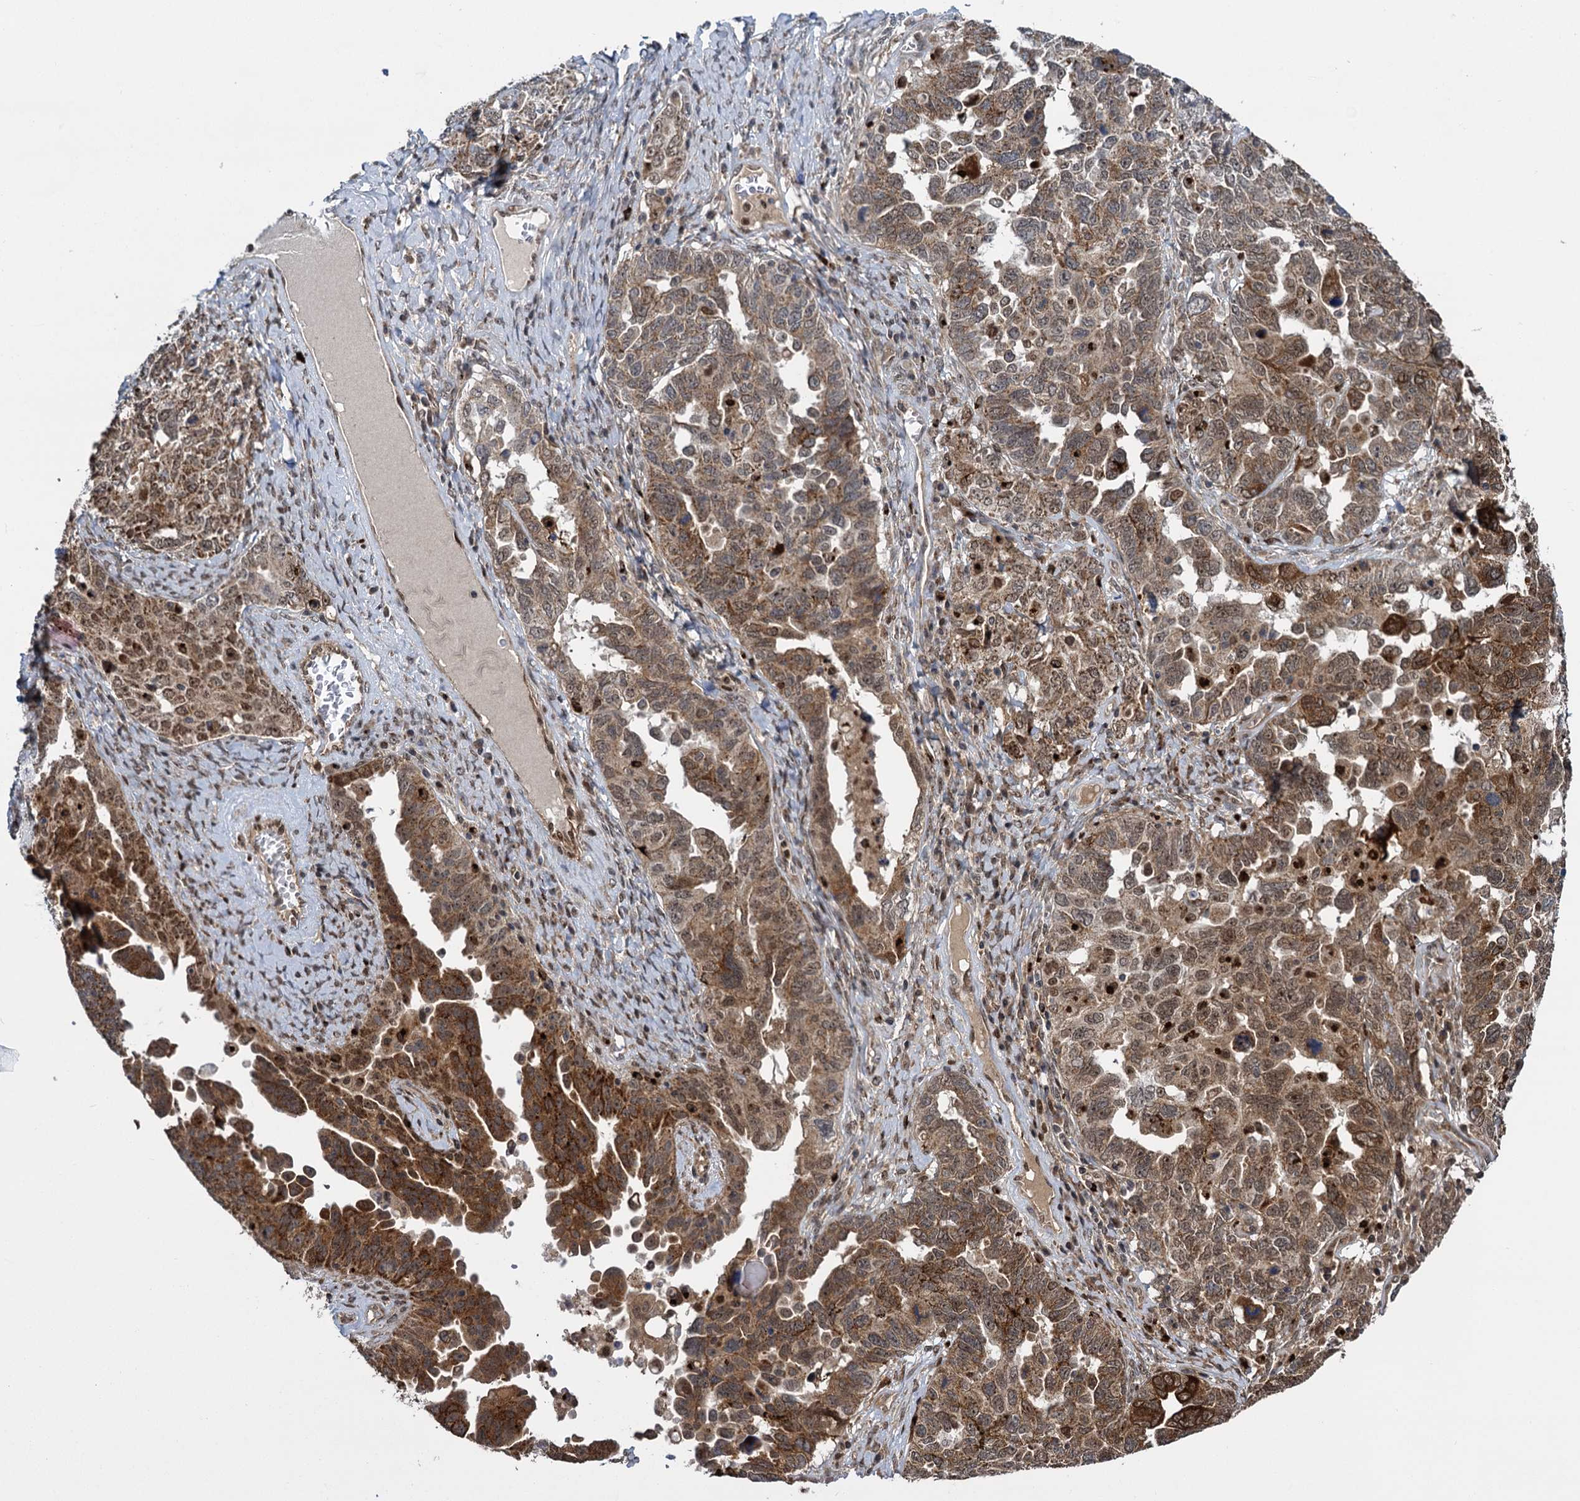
{"staining": {"intensity": "moderate", "quantity": ">75%", "location": "cytoplasmic/membranous,nuclear"}, "tissue": "ovarian cancer", "cell_type": "Tumor cells", "image_type": "cancer", "snomed": [{"axis": "morphology", "description": "Carcinoma, endometroid"}, {"axis": "topography", "description": "Ovary"}], "caption": "IHC micrograph of neoplastic tissue: endometroid carcinoma (ovarian) stained using immunohistochemistry (IHC) displays medium levels of moderate protein expression localized specifically in the cytoplasmic/membranous and nuclear of tumor cells, appearing as a cytoplasmic/membranous and nuclear brown color.", "gene": "GAL3ST4", "patient": {"sex": "female", "age": 62}}